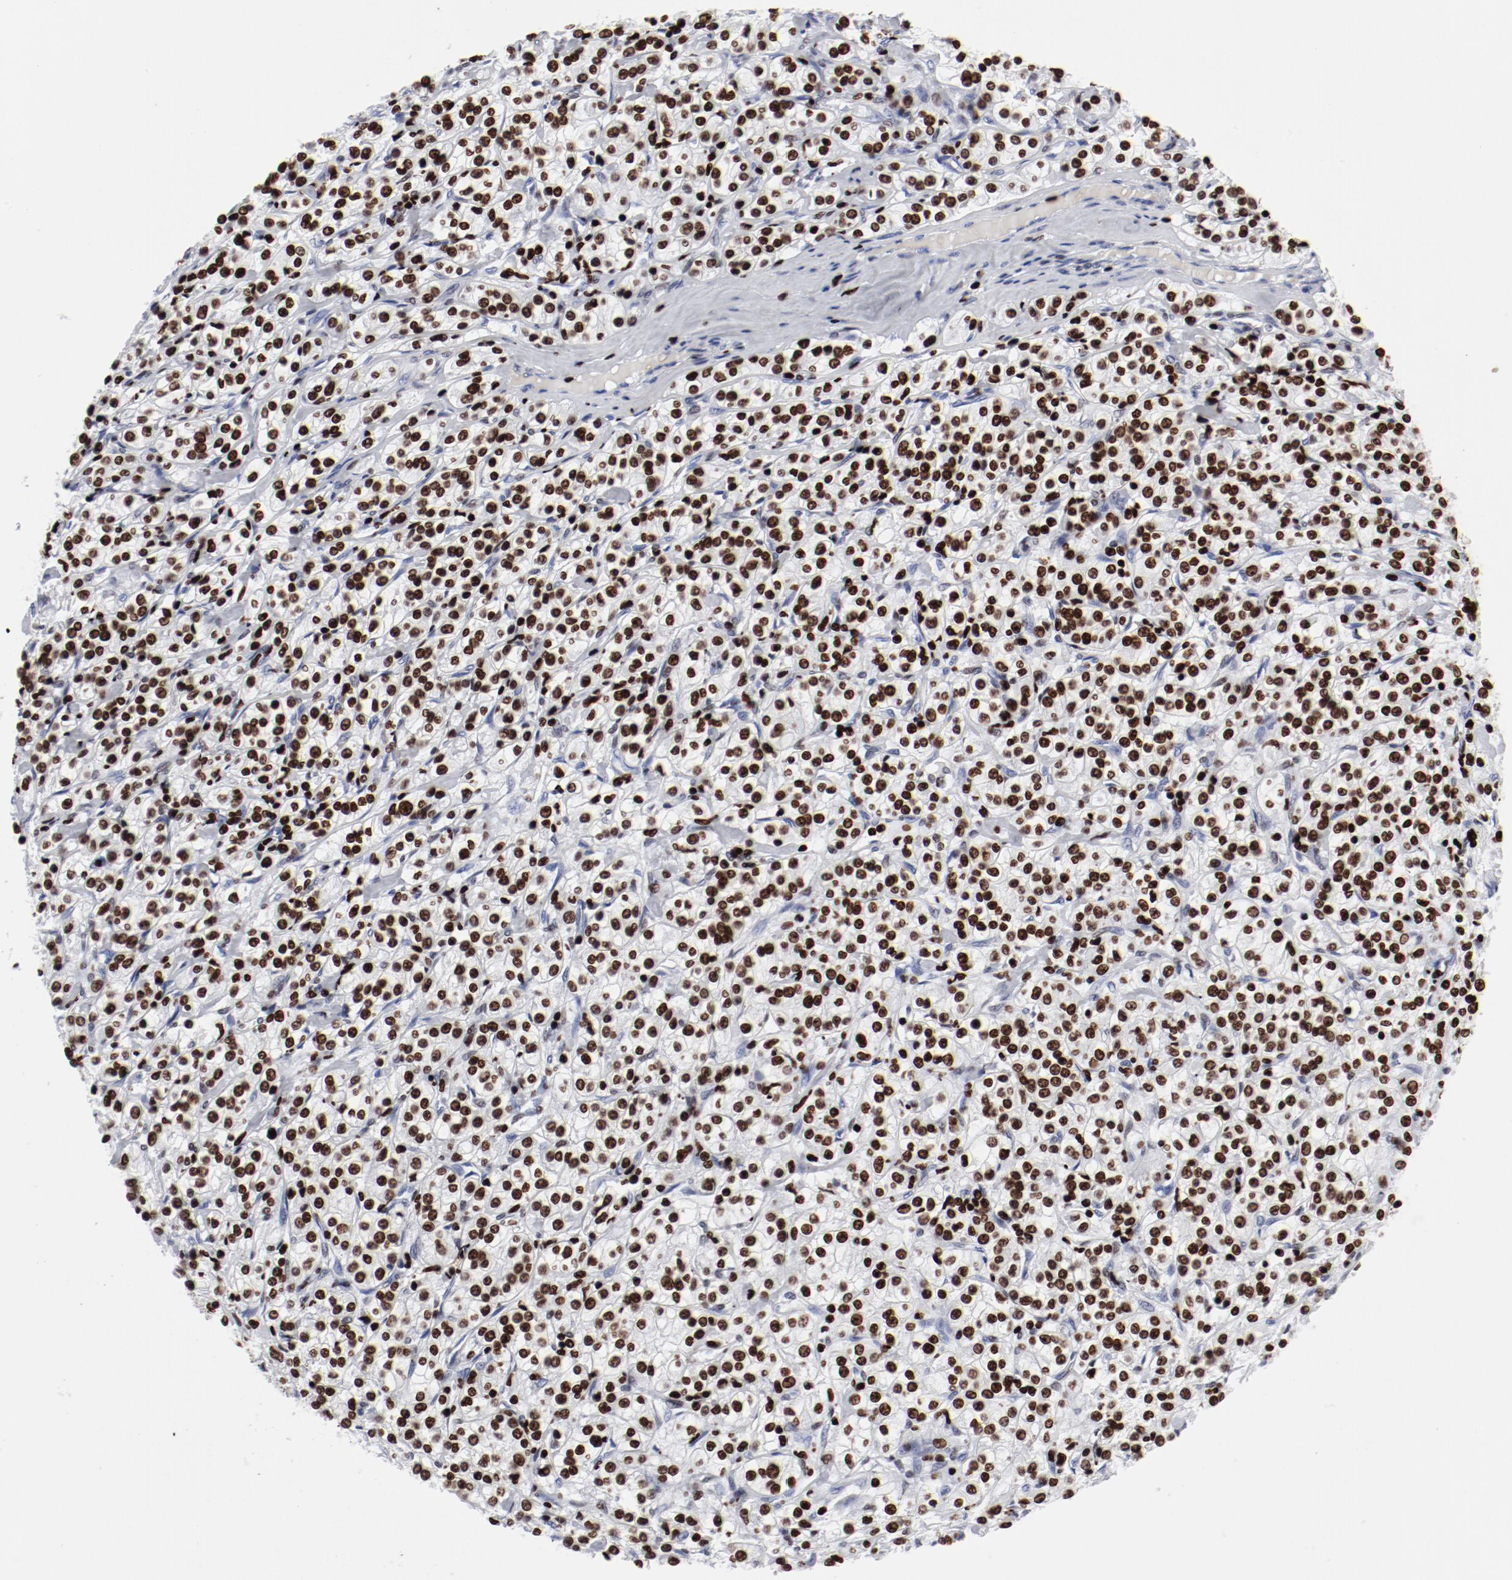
{"staining": {"intensity": "strong", "quantity": ">75%", "location": "nuclear"}, "tissue": "renal cancer", "cell_type": "Tumor cells", "image_type": "cancer", "snomed": [{"axis": "morphology", "description": "Adenocarcinoma, NOS"}, {"axis": "topography", "description": "Kidney"}], "caption": "A photomicrograph of renal adenocarcinoma stained for a protein displays strong nuclear brown staining in tumor cells. The staining was performed using DAB to visualize the protein expression in brown, while the nuclei were stained in blue with hematoxylin (Magnification: 20x).", "gene": "SMARCC2", "patient": {"sex": "male", "age": 77}}